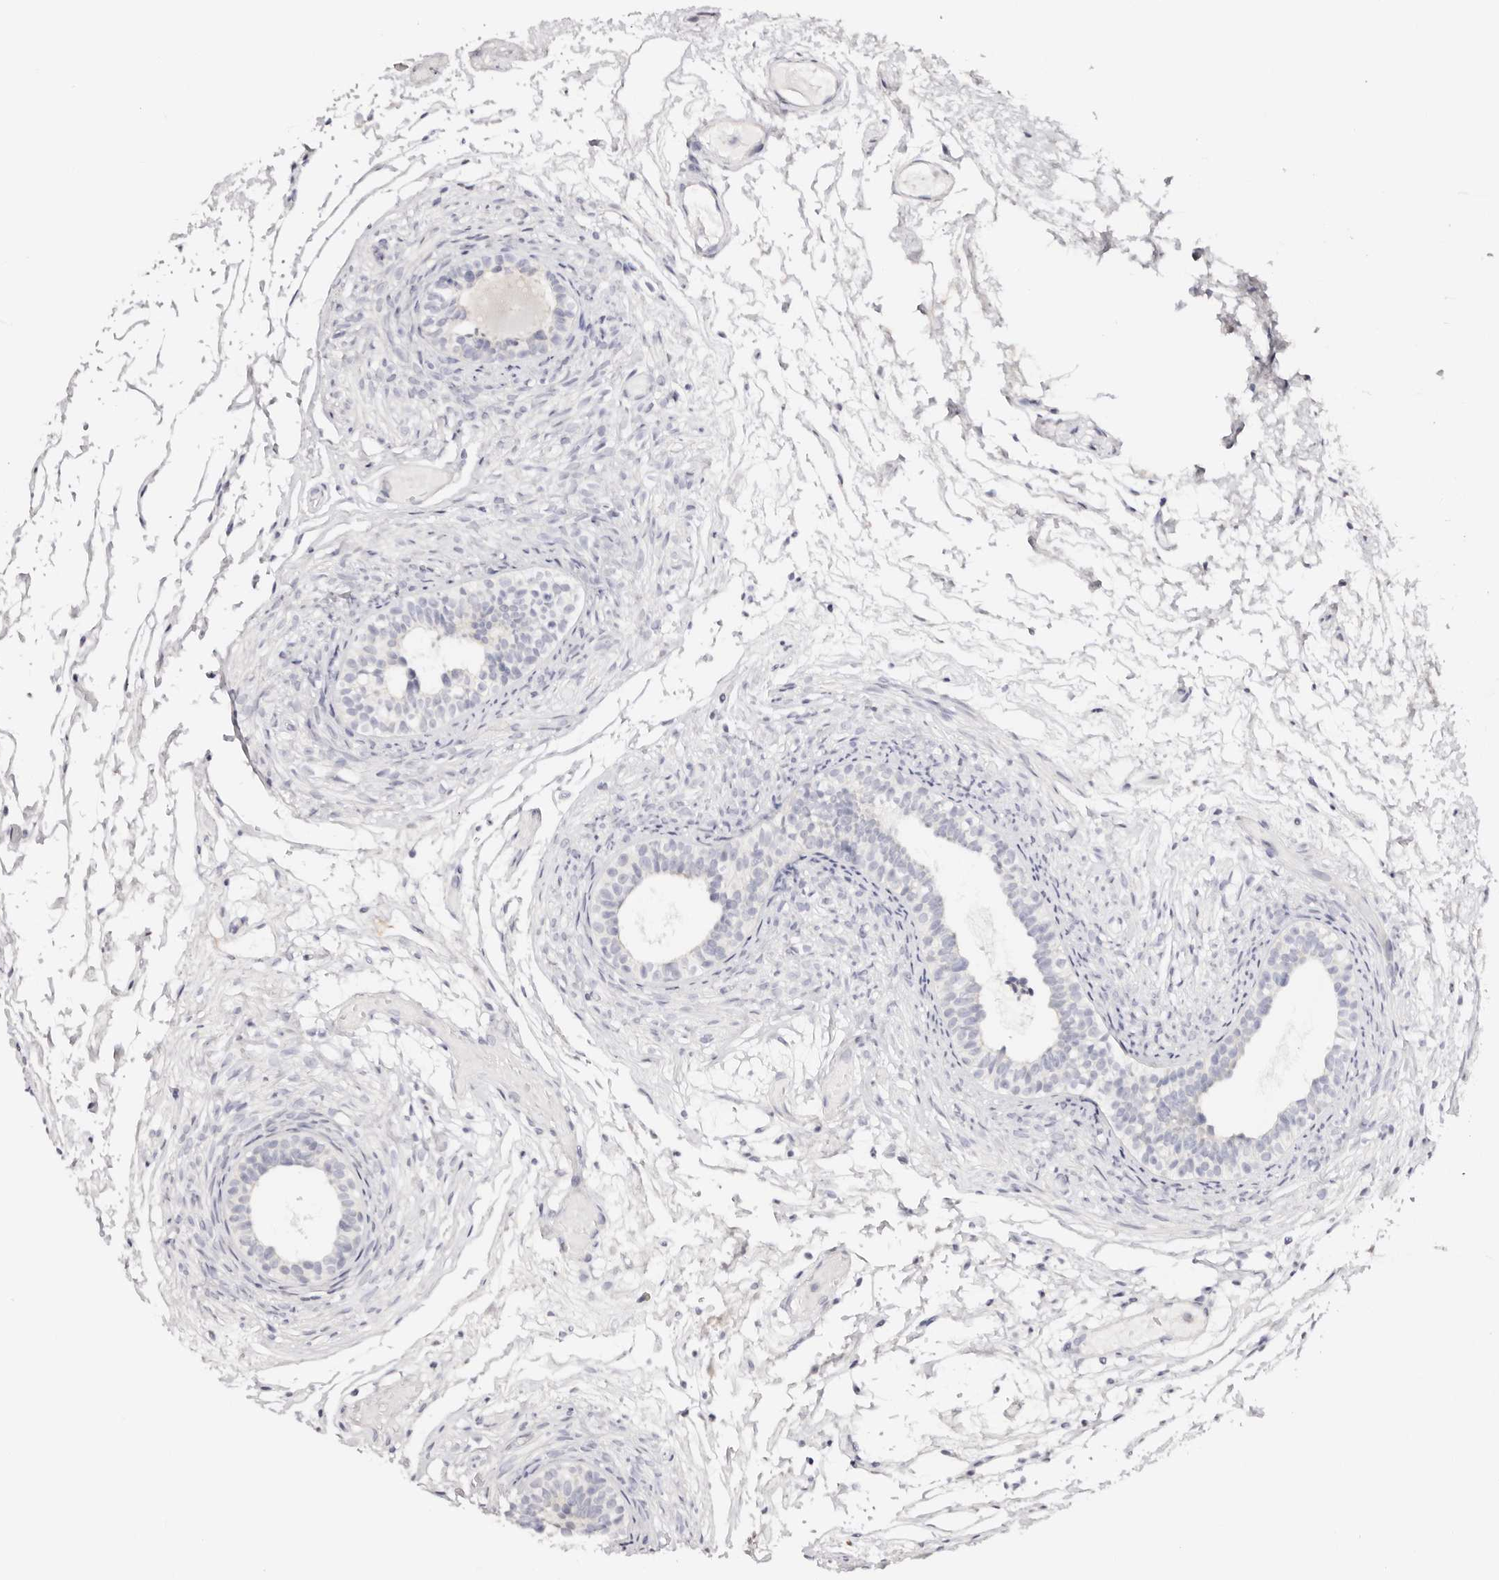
{"staining": {"intensity": "negative", "quantity": "none", "location": "none"}, "tissue": "epididymis", "cell_type": "Glandular cells", "image_type": "normal", "snomed": [{"axis": "morphology", "description": "Normal tissue, NOS"}, {"axis": "topography", "description": "Epididymis"}], "caption": "DAB immunohistochemical staining of benign human epididymis shows no significant positivity in glandular cells. (DAB immunohistochemistry (IHC) with hematoxylin counter stain).", "gene": "DNASE1", "patient": {"sex": "male", "age": 5}}